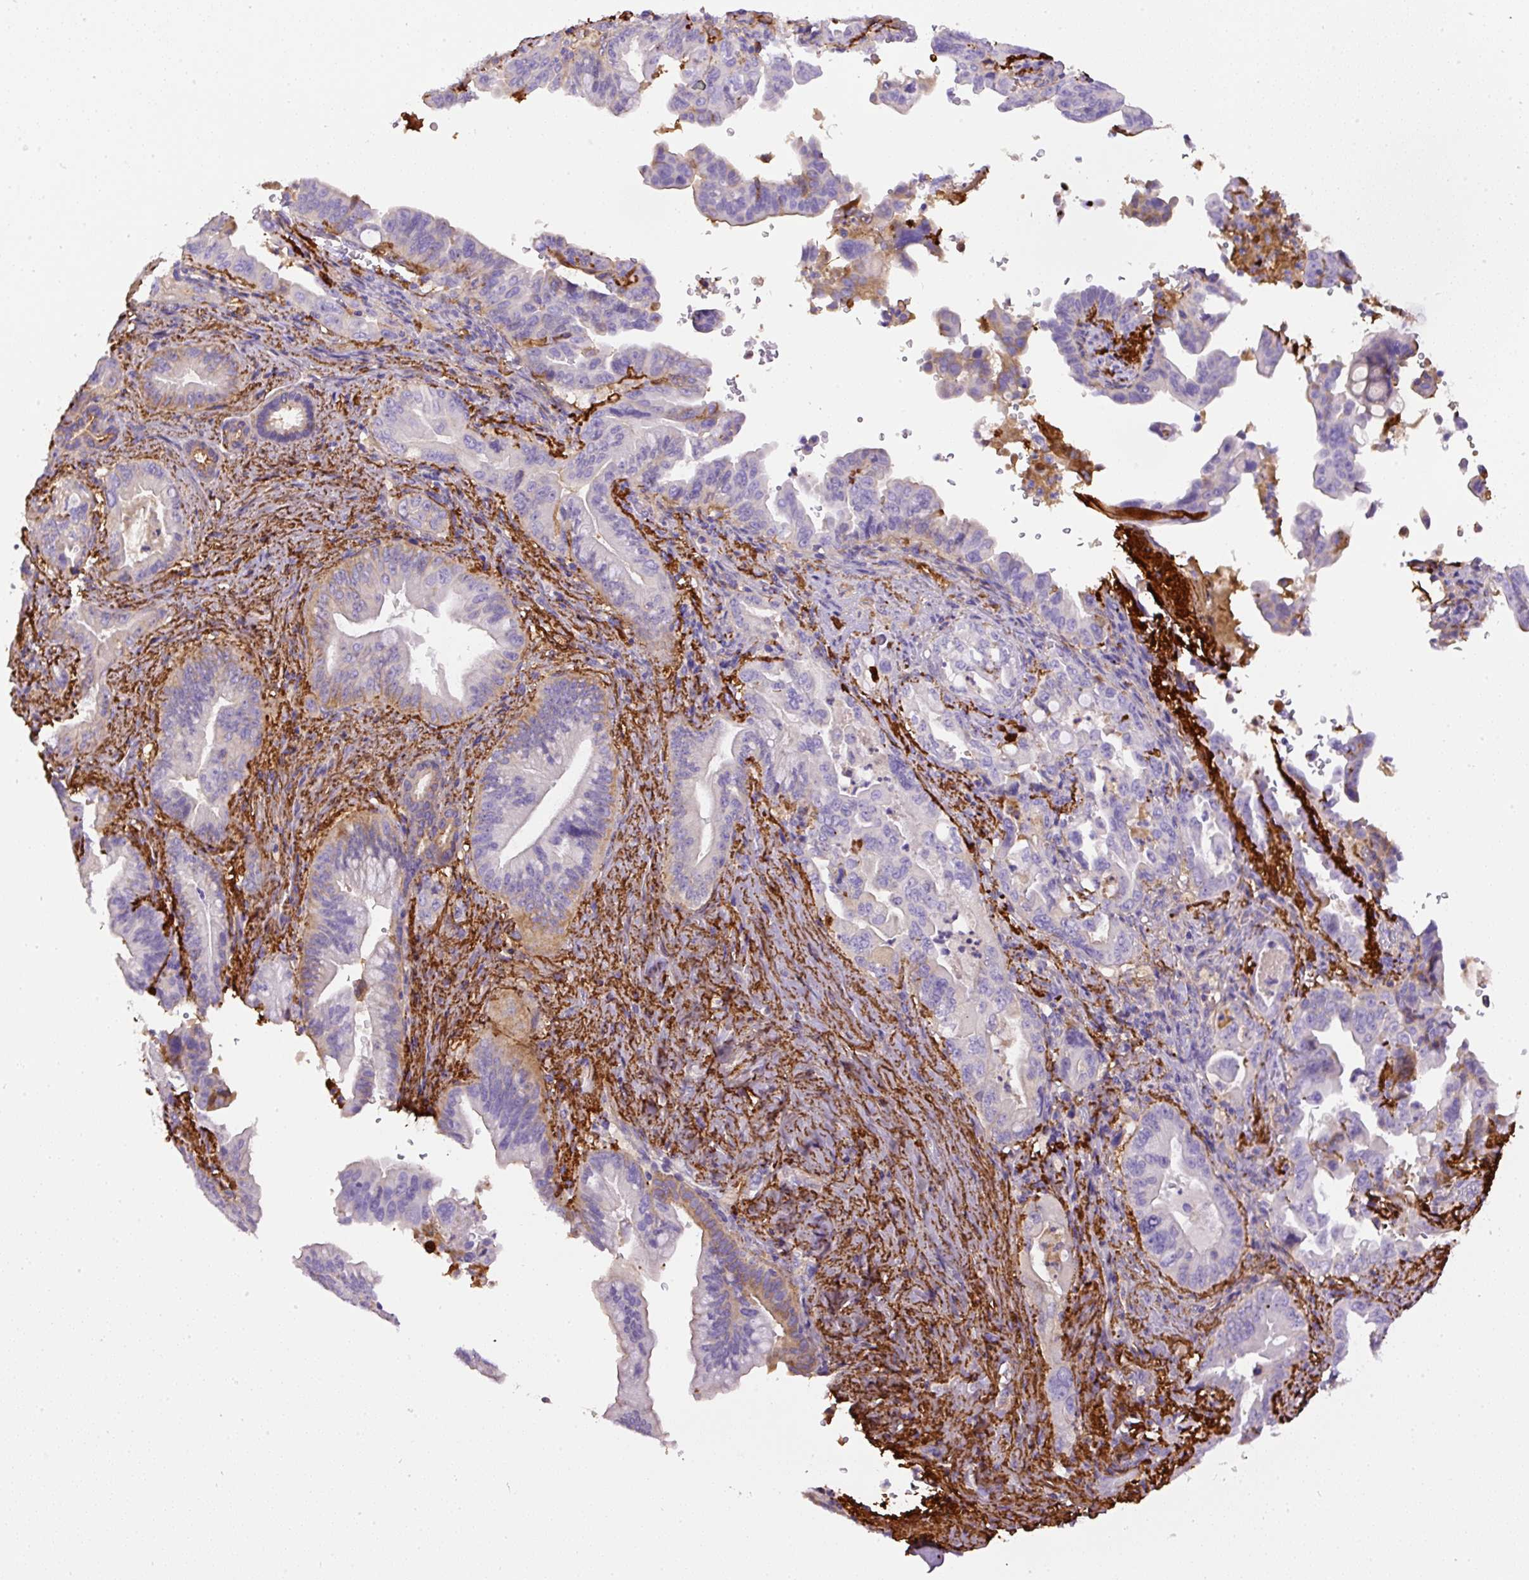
{"staining": {"intensity": "weak", "quantity": "<25%", "location": "cytoplasmic/membranous"}, "tissue": "pancreatic cancer", "cell_type": "Tumor cells", "image_type": "cancer", "snomed": [{"axis": "morphology", "description": "Adenocarcinoma, NOS"}, {"axis": "topography", "description": "Pancreas"}], "caption": "Tumor cells show no significant expression in adenocarcinoma (pancreatic).", "gene": "APCS", "patient": {"sex": "male", "age": 70}}